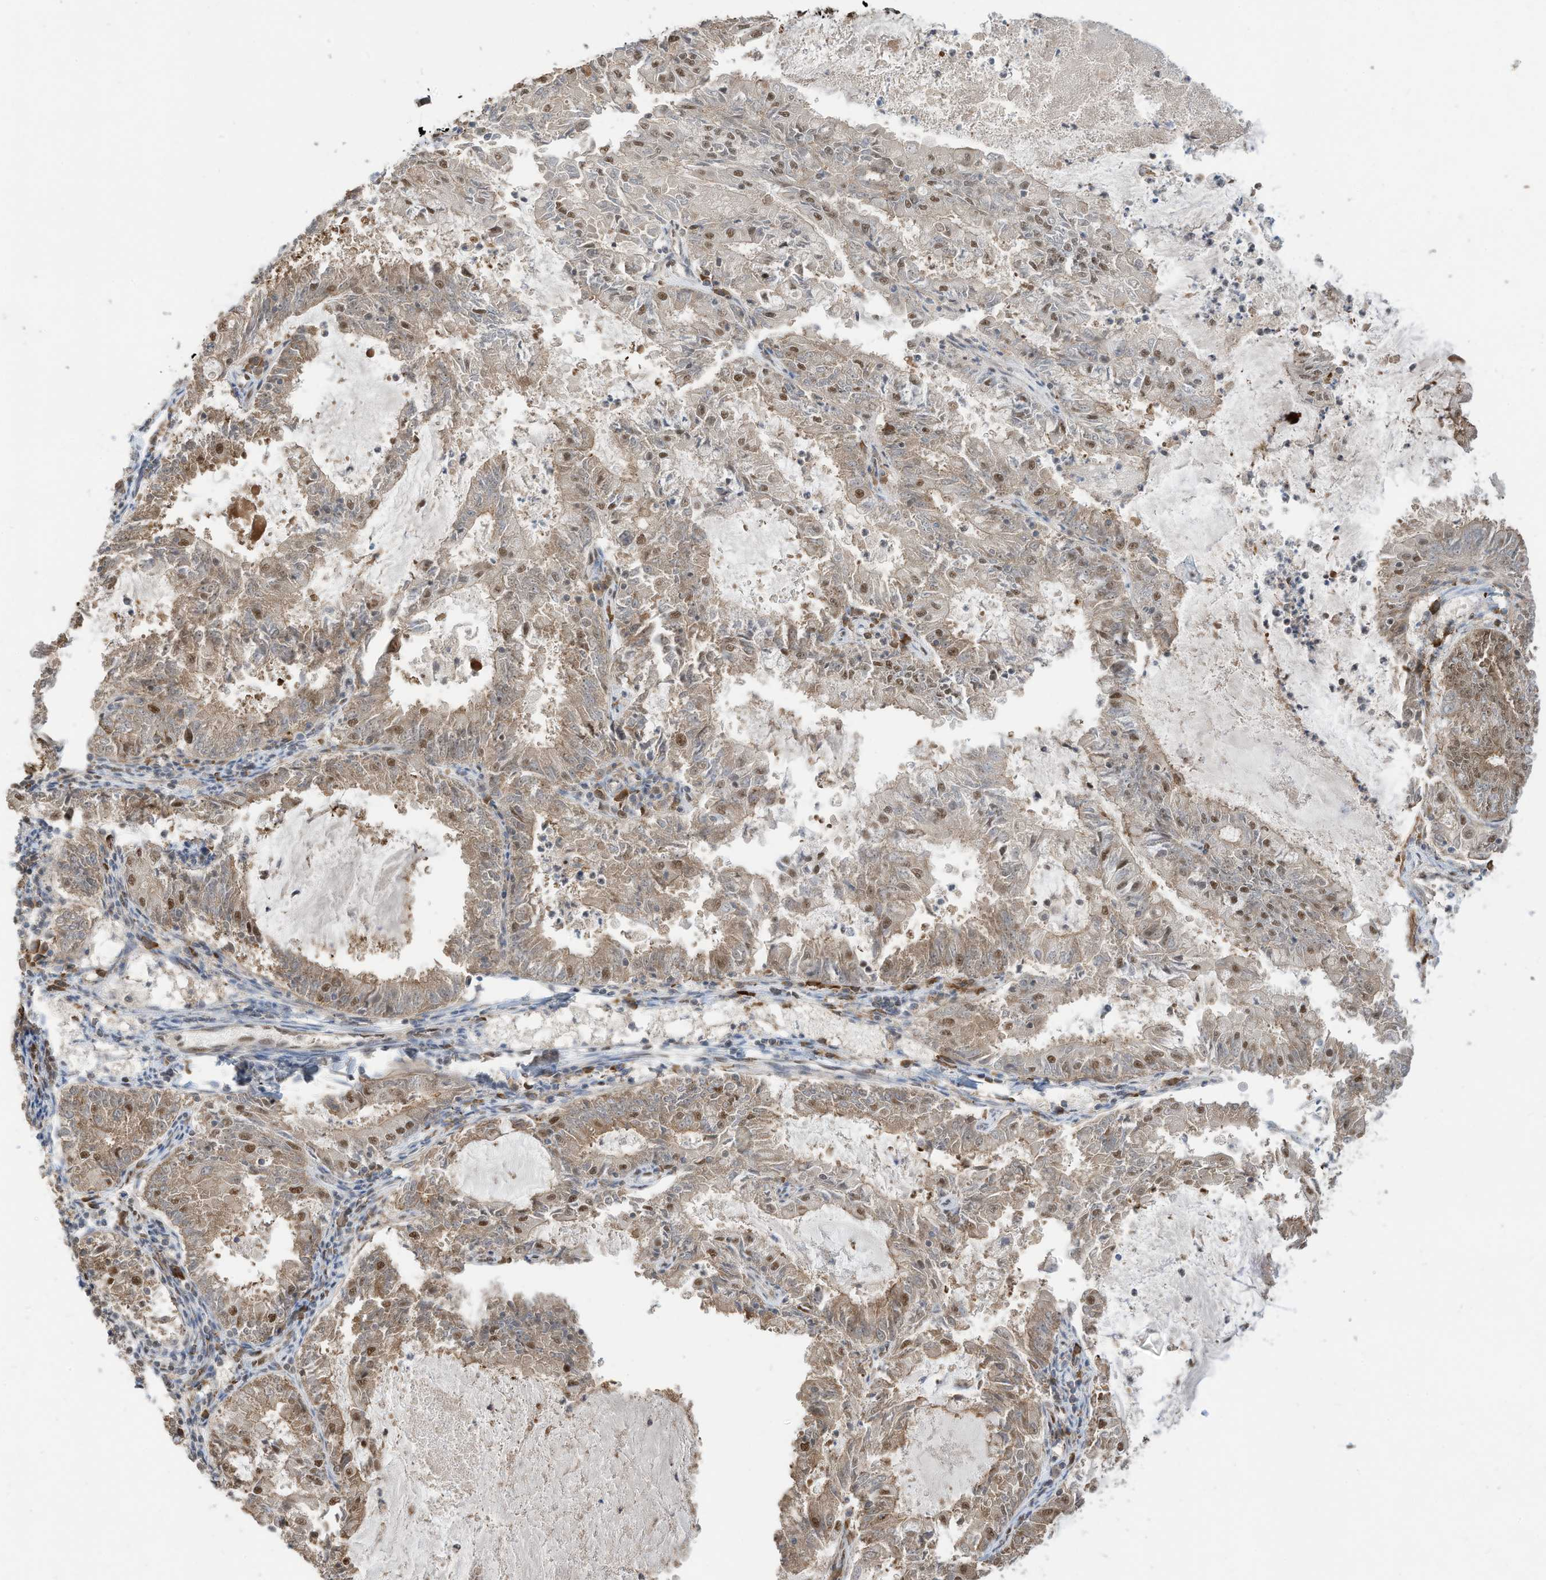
{"staining": {"intensity": "weak", "quantity": ">75%", "location": "cytoplasmic/membranous,nuclear"}, "tissue": "endometrial cancer", "cell_type": "Tumor cells", "image_type": "cancer", "snomed": [{"axis": "morphology", "description": "Adenocarcinoma, NOS"}, {"axis": "topography", "description": "Endometrium"}], "caption": "Endometrial cancer was stained to show a protein in brown. There is low levels of weak cytoplasmic/membranous and nuclear positivity in about >75% of tumor cells. Immunohistochemistry stains the protein in brown and the nuclei are stained blue.", "gene": "ZNF195", "patient": {"sex": "female", "age": 57}}